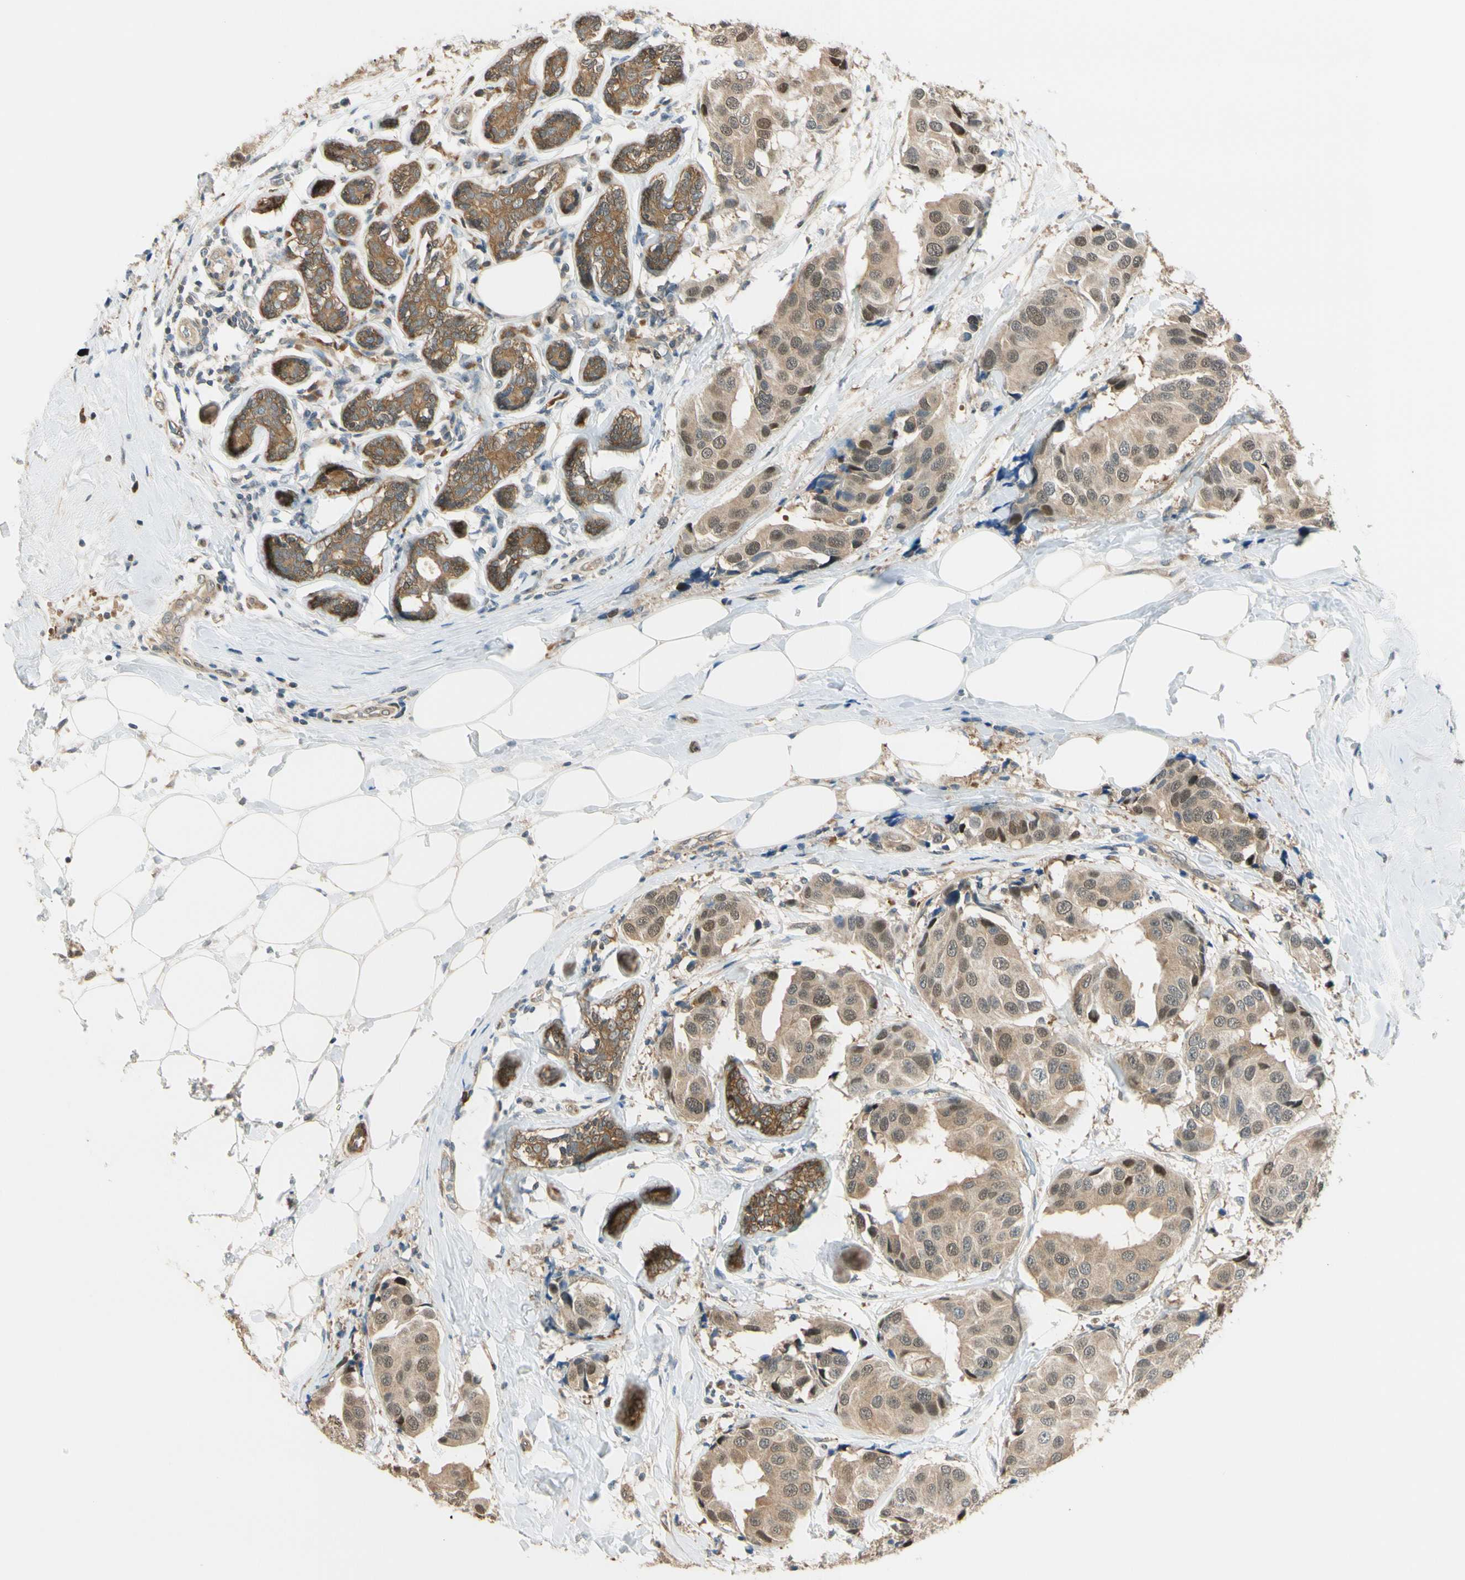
{"staining": {"intensity": "moderate", "quantity": ">75%", "location": "cytoplasmic/membranous,nuclear"}, "tissue": "breast cancer", "cell_type": "Tumor cells", "image_type": "cancer", "snomed": [{"axis": "morphology", "description": "Normal tissue, NOS"}, {"axis": "morphology", "description": "Duct carcinoma"}, {"axis": "topography", "description": "Breast"}], "caption": "Immunohistochemical staining of human breast cancer (infiltrating ductal carcinoma) displays medium levels of moderate cytoplasmic/membranous and nuclear expression in approximately >75% of tumor cells. (DAB IHC with brightfield microscopy, high magnification).", "gene": "RASGRF1", "patient": {"sex": "female", "age": 39}}